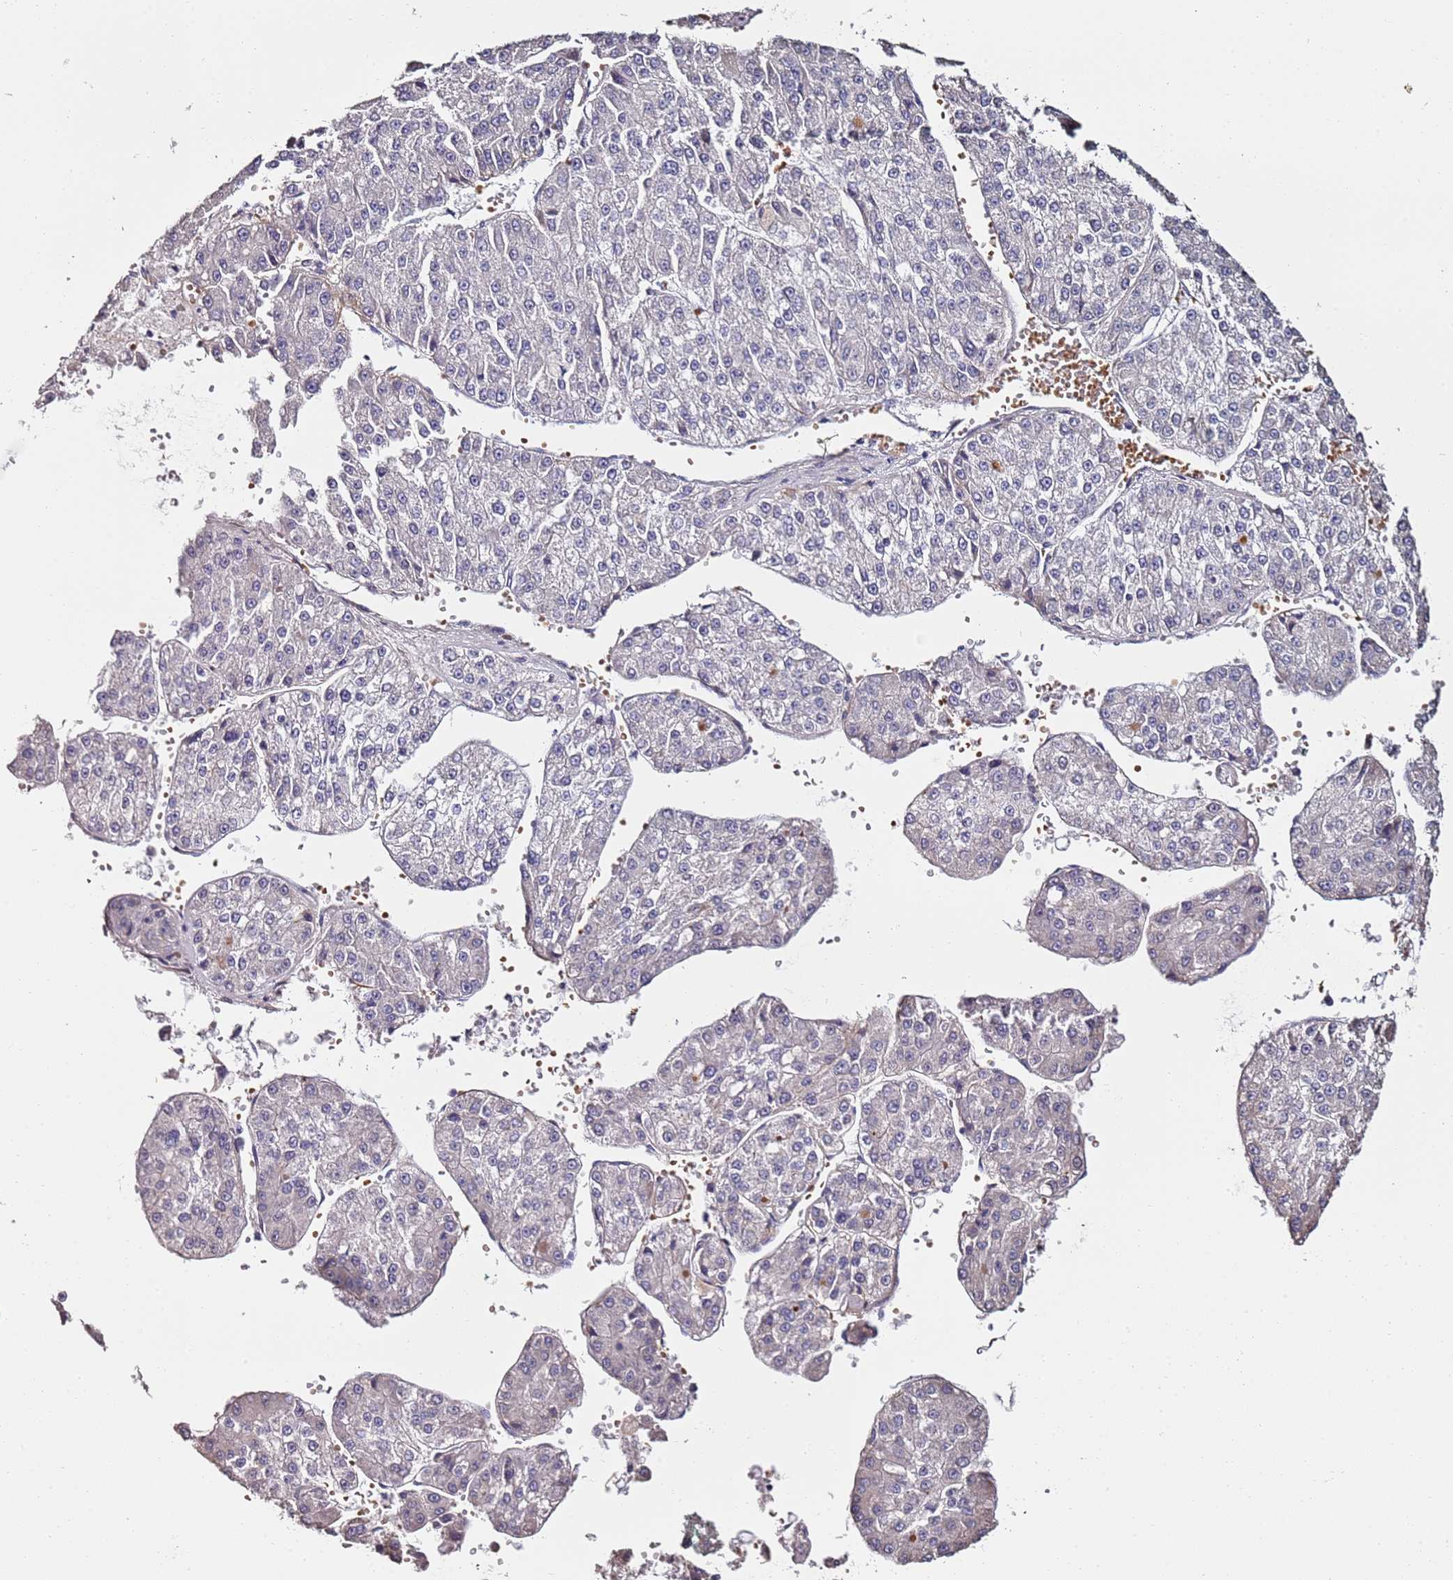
{"staining": {"intensity": "negative", "quantity": "none", "location": "none"}, "tissue": "liver cancer", "cell_type": "Tumor cells", "image_type": "cancer", "snomed": [{"axis": "morphology", "description": "Carcinoma, Hepatocellular, NOS"}, {"axis": "topography", "description": "Liver"}], "caption": "Tumor cells are negative for brown protein staining in liver hepatocellular carcinoma.", "gene": "C3orf80", "patient": {"sex": "female", "age": 73}}